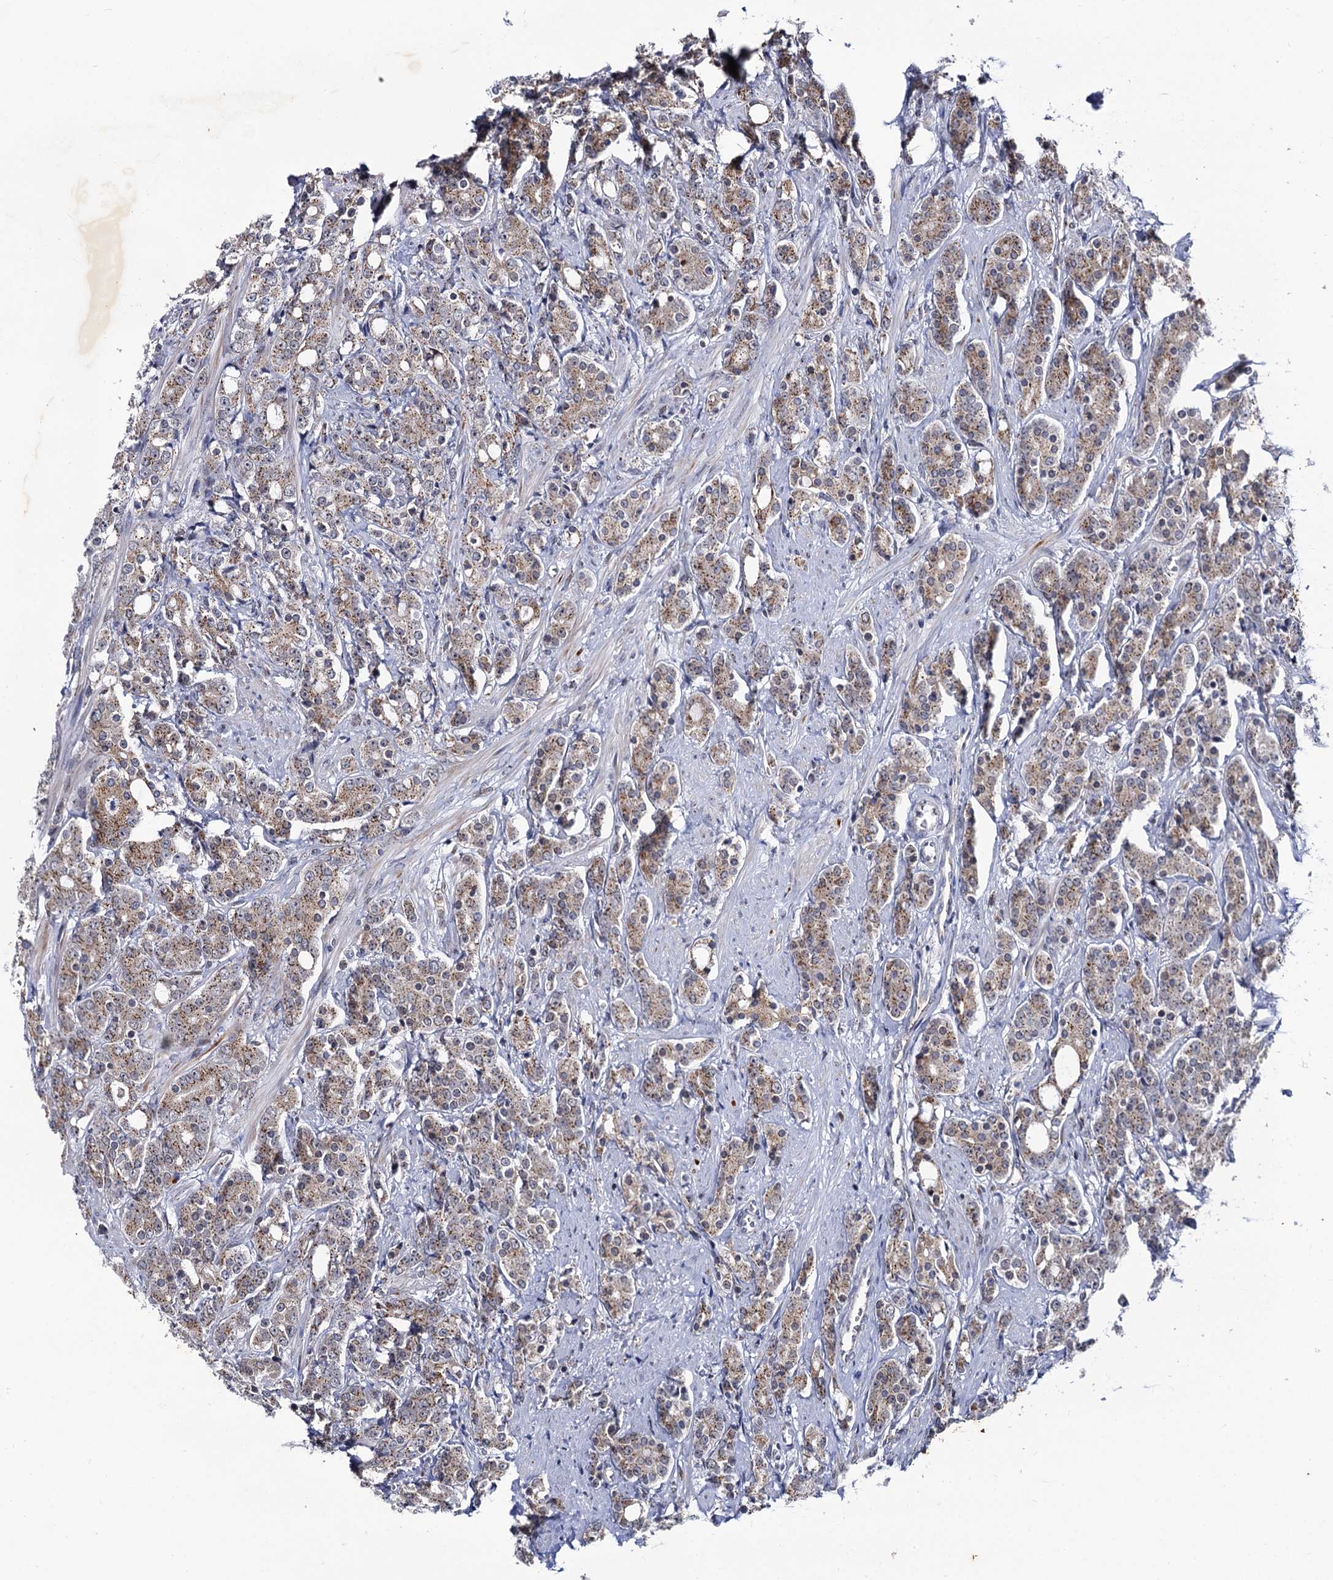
{"staining": {"intensity": "moderate", "quantity": ">75%", "location": "cytoplasmic/membranous"}, "tissue": "prostate cancer", "cell_type": "Tumor cells", "image_type": "cancer", "snomed": [{"axis": "morphology", "description": "Adenocarcinoma, High grade"}, {"axis": "topography", "description": "Prostate"}], "caption": "Protein staining of prostate cancer tissue exhibits moderate cytoplasmic/membranous expression in approximately >75% of tumor cells. Immunohistochemistry stains the protein in brown and the nuclei are stained blue.", "gene": "THAP2", "patient": {"sex": "male", "age": 62}}